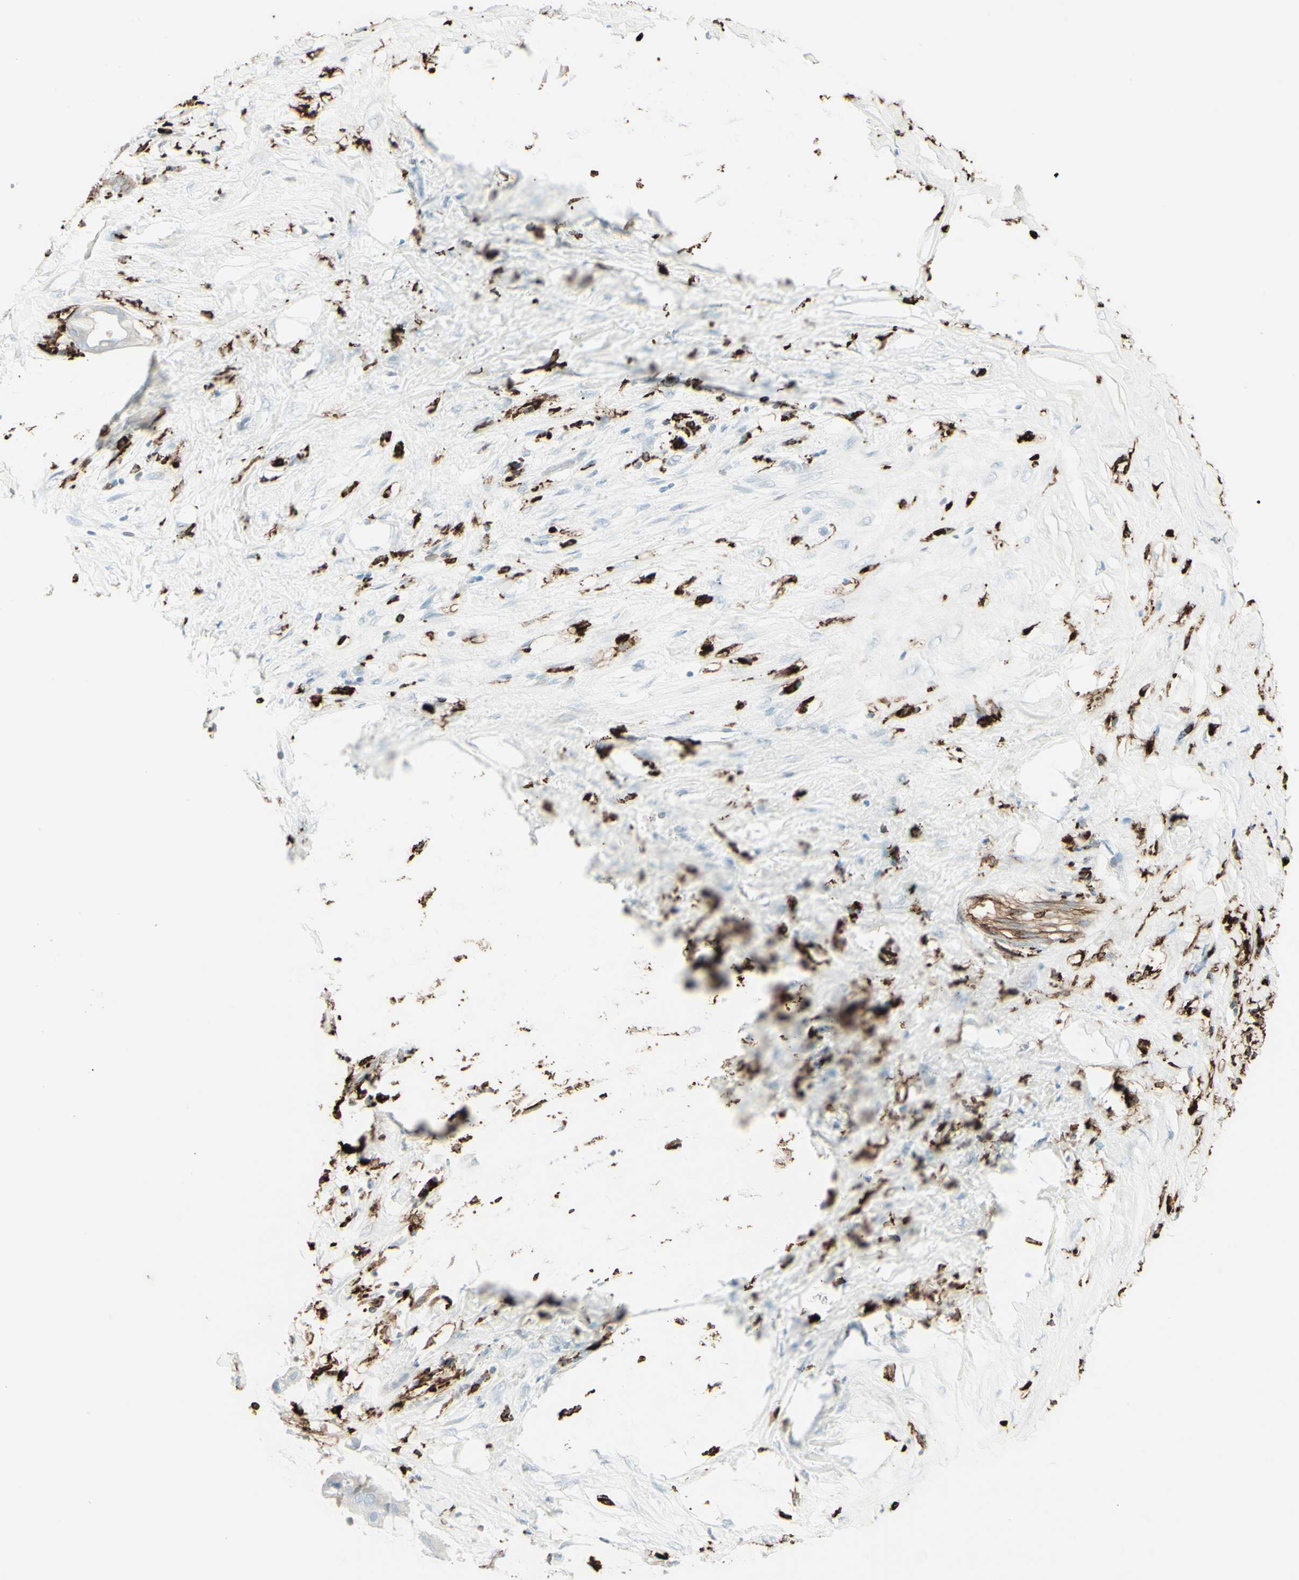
{"staining": {"intensity": "negative", "quantity": "none", "location": "none"}, "tissue": "pancreatic cancer", "cell_type": "Tumor cells", "image_type": "cancer", "snomed": [{"axis": "morphology", "description": "Adenocarcinoma, NOS"}, {"axis": "topography", "description": "Pancreas"}], "caption": "Tumor cells show no significant protein expression in pancreatic cancer.", "gene": "HLA-DPB1", "patient": {"sex": "male", "age": 41}}